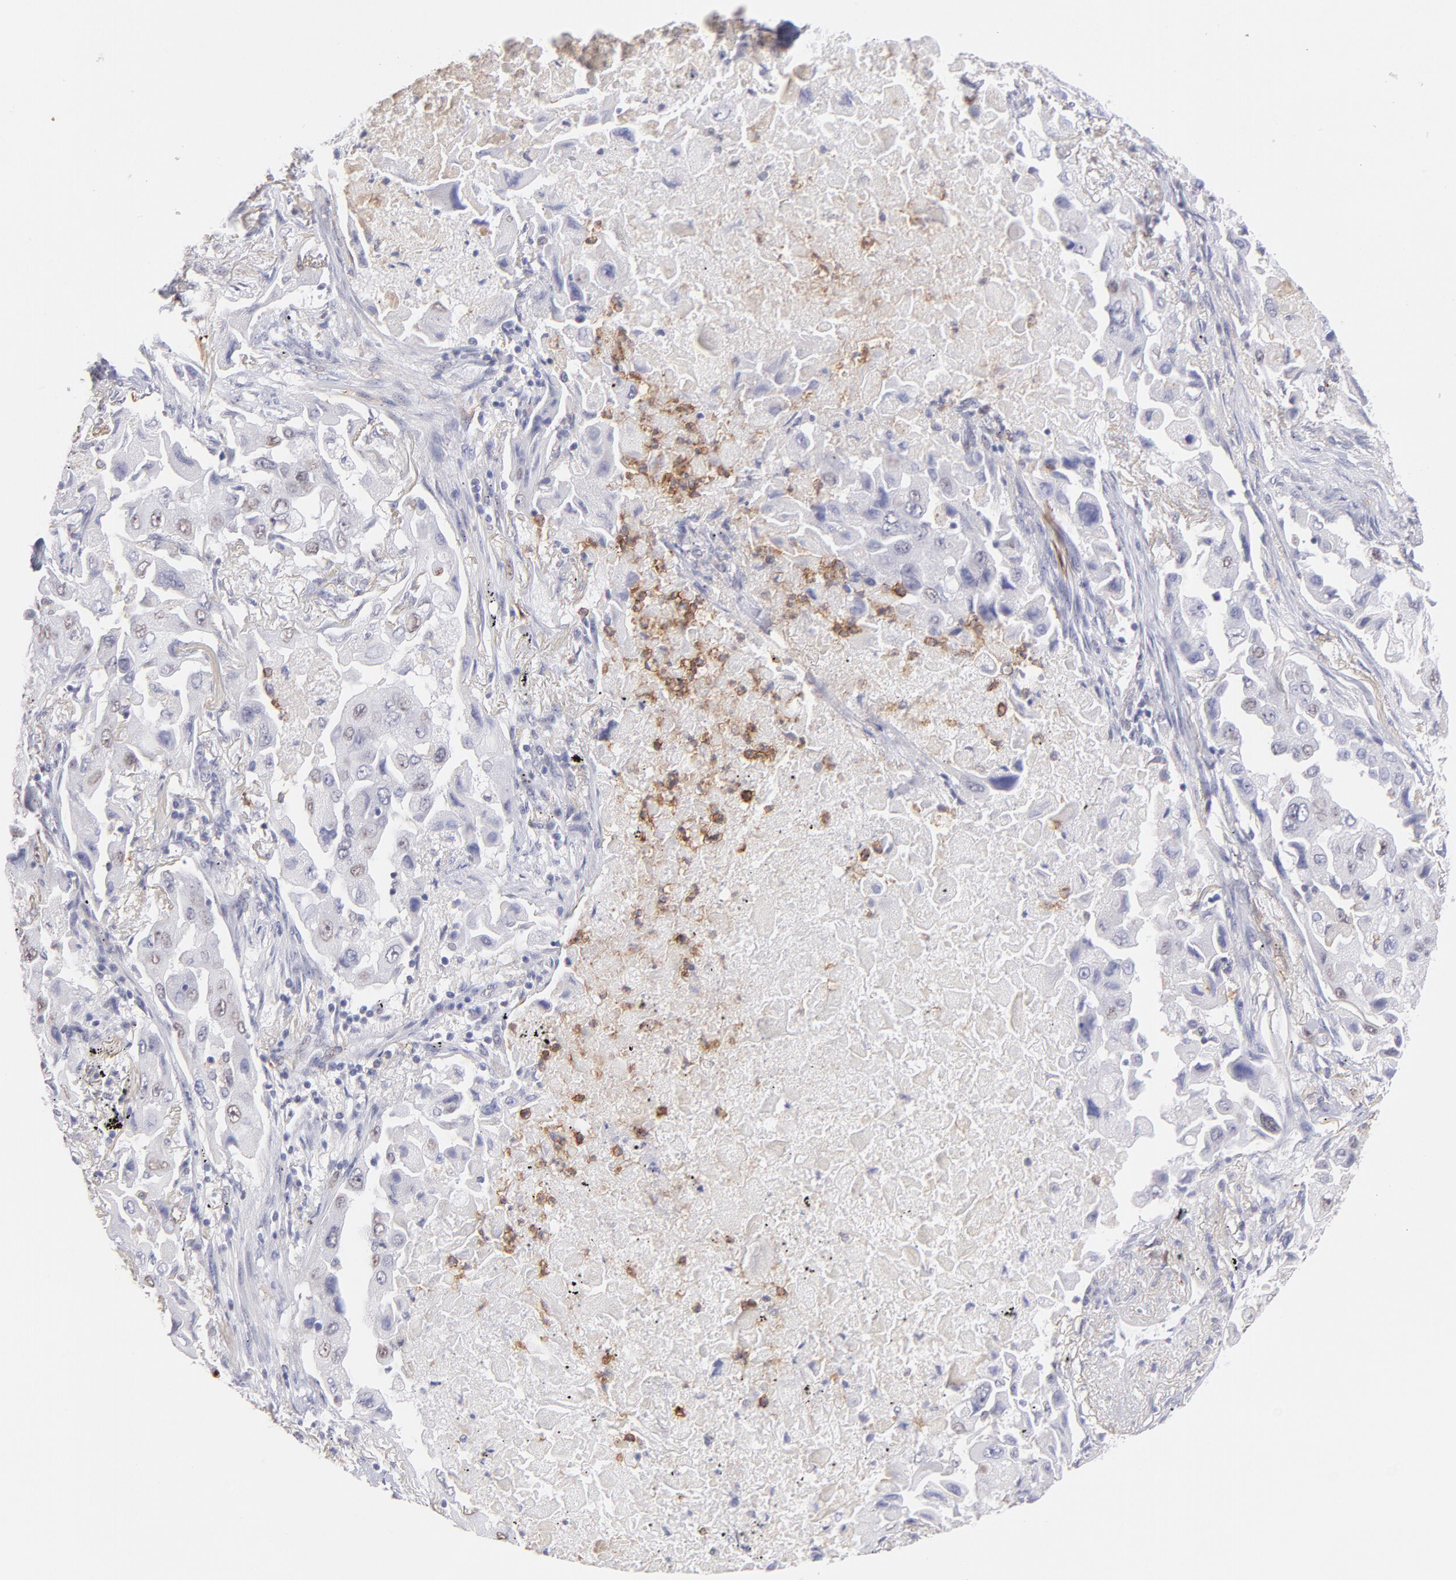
{"staining": {"intensity": "negative", "quantity": "none", "location": "none"}, "tissue": "lung cancer", "cell_type": "Tumor cells", "image_type": "cancer", "snomed": [{"axis": "morphology", "description": "Adenocarcinoma, NOS"}, {"axis": "topography", "description": "Lung"}], "caption": "The micrograph demonstrates no staining of tumor cells in adenocarcinoma (lung).", "gene": "LTB4R", "patient": {"sex": "female", "age": 65}}